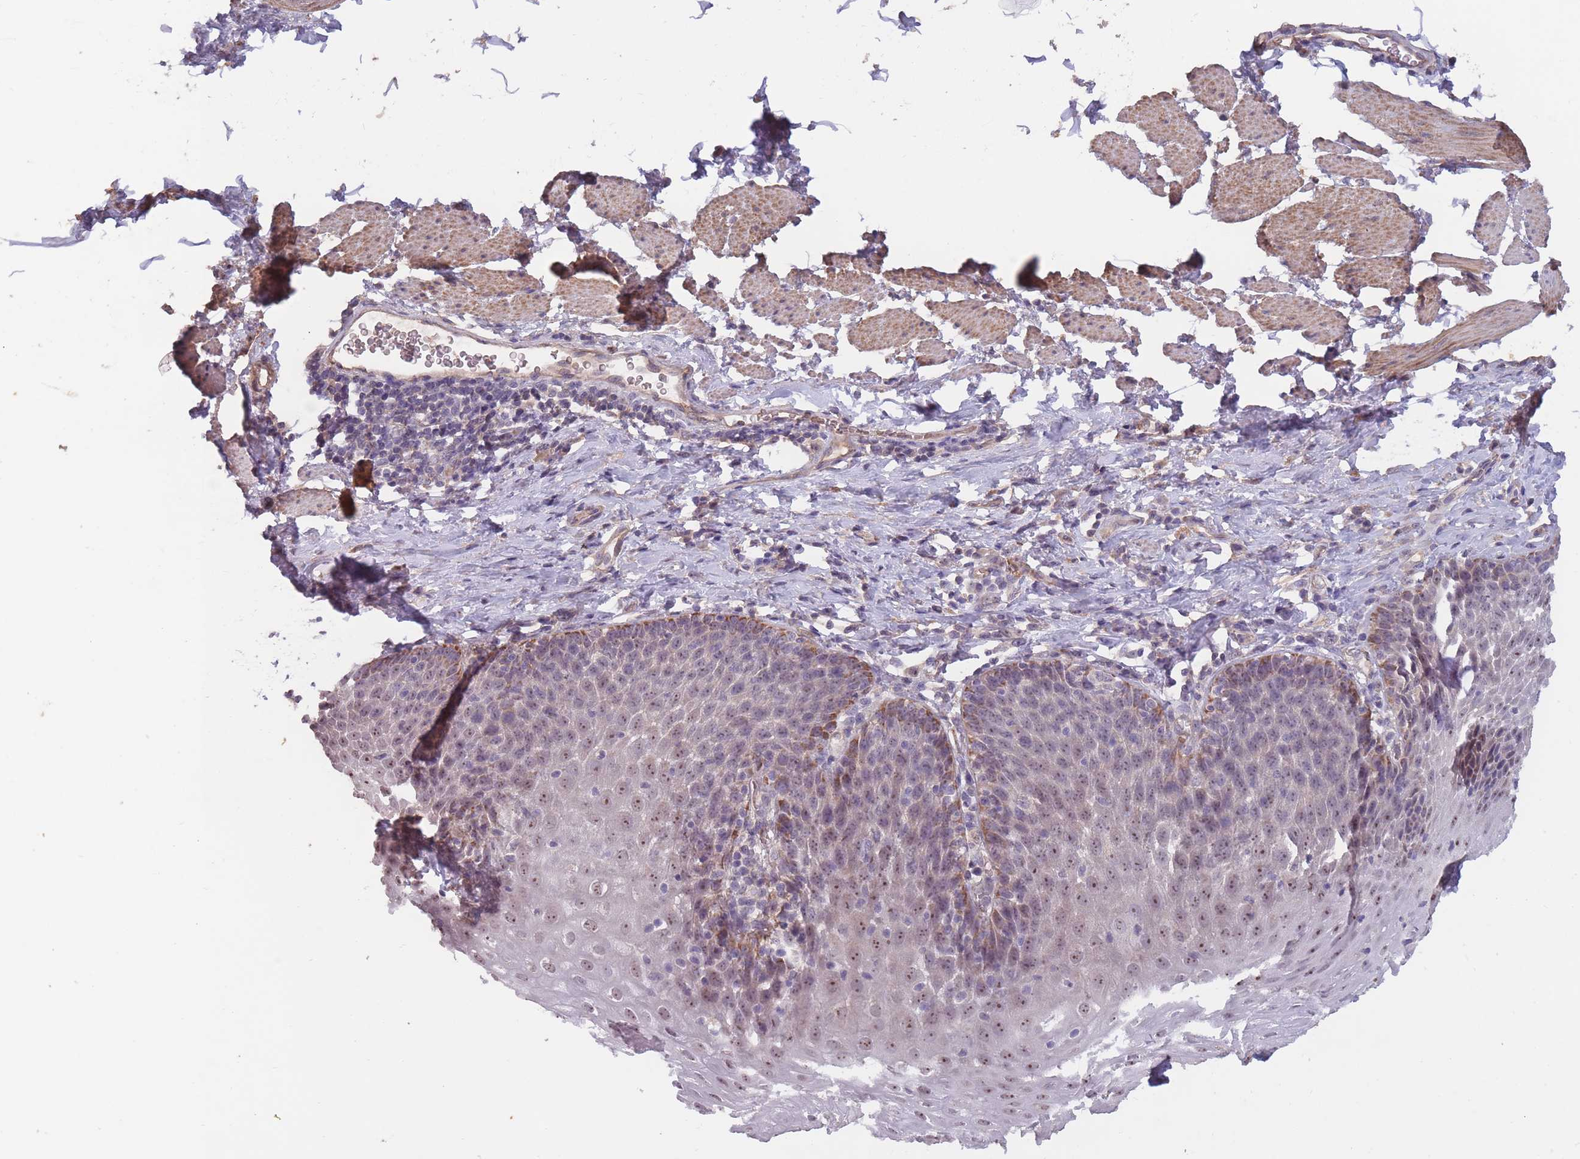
{"staining": {"intensity": "moderate", "quantity": "25%-75%", "location": "nuclear"}, "tissue": "esophagus", "cell_type": "Squamous epithelial cells", "image_type": "normal", "snomed": [{"axis": "morphology", "description": "Normal tissue, NOS"}, {"axis": "topography", "description": "Esophagus"}], "caption": "Unremarkable esophagus shows moderate nuclear staining in about 25%-75% of squamous epithelial cells Using DAB (3,3'-diaminobenzidine) (brown) and hematoxylin (blue) stains, captured at high magnification using brightfield microscopy..", "gene": "KIAA1755", "patient": {"sex": "female", "age": 61}}